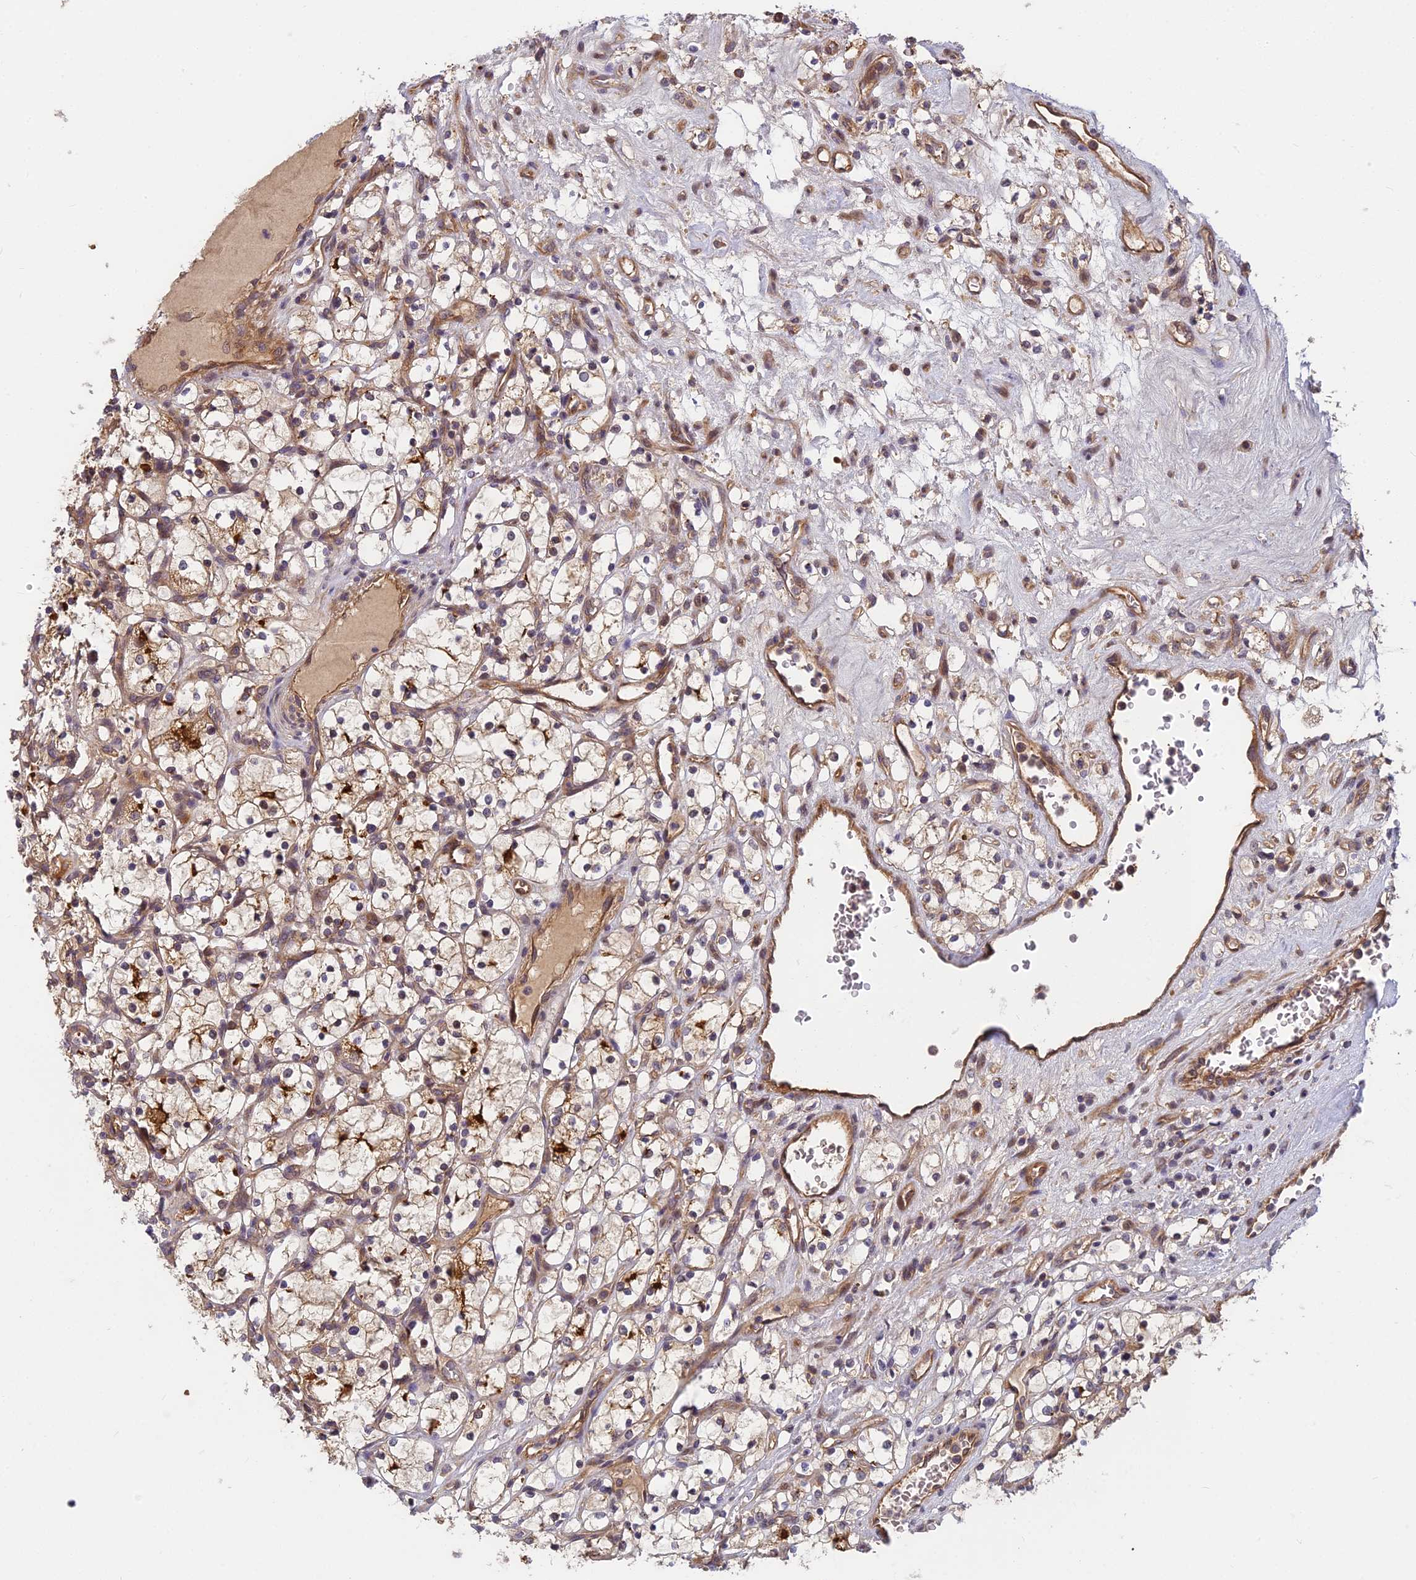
{"staining": {"intensity": "weak", "quantity": "25%-75%", "location": "cytoplasmic/membranous"}, "tissue": "renal cancer", "cell_type": "Tumor cells", "image_type": "cancer", "snomed": [{"axis": "morphology", "description": "Adenocarcinoma, NOS"}, {"axis": "topography", "description": "Kidney"}], "caption": "The photomicrograph displays a brown stain indicating the presence of a protein in the cytoplasmic/membranous of tumor cells in renal adenocarcinoma.", "gene": "PIKFYVE", "patient": {"sex": "female", "age": 69}}